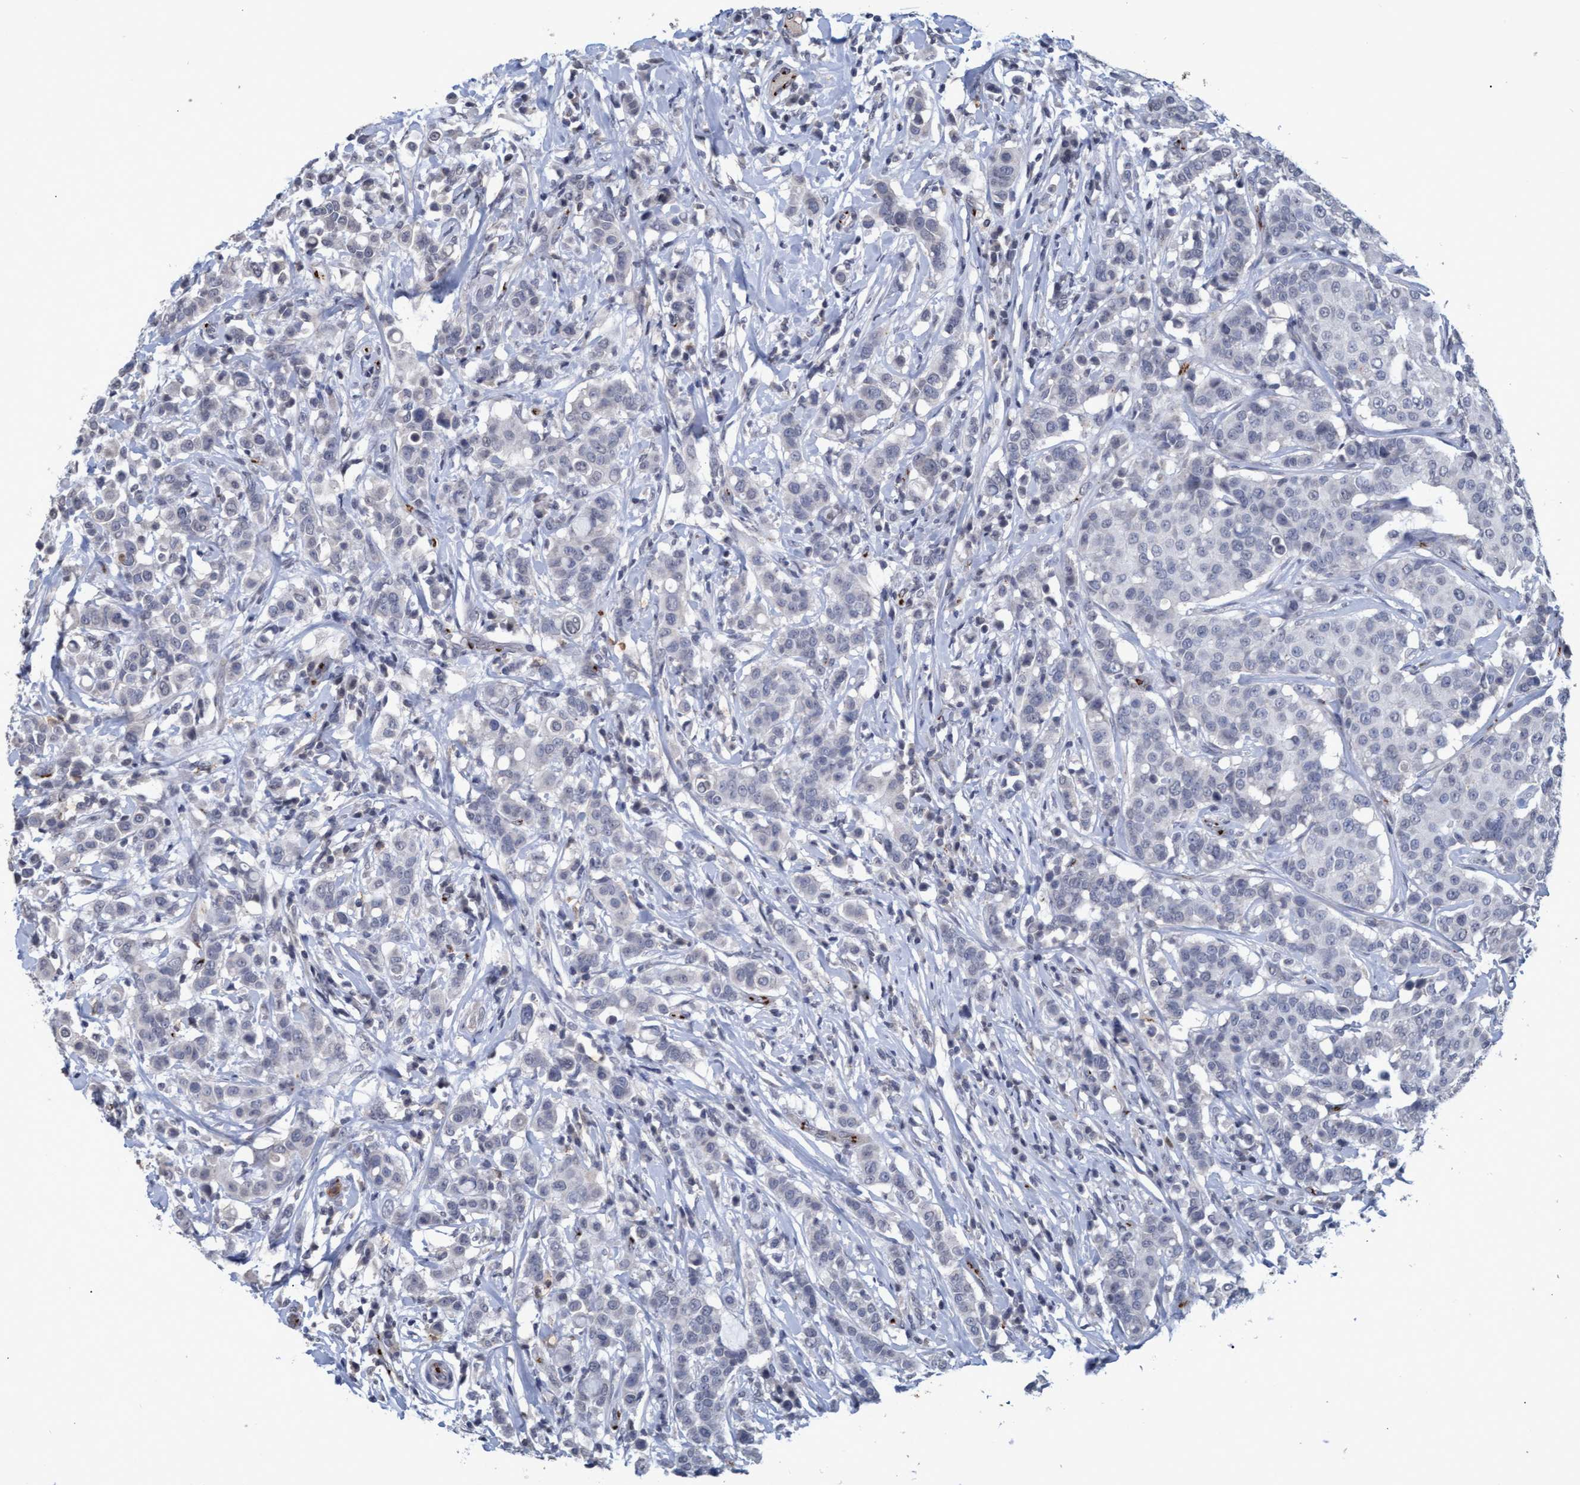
{"staining": {"intensity": "negative", "quantity": "none", "location": "none"}, "tissue": "breast cancer", "cell_type": "Tumor cells", "image_type": "cancer", "snomed": [{"axis": "morphology", "description": "Duct carcinoma"}, {"axis": "topography", "description": "Breast"}], "caption": "Invasive ductal carcinoma (breast) stained for a protein using IHC demonstrates no positivity tumor cells.", "gene": "GALC", "patient": {"sex": "female", "age": 27}}